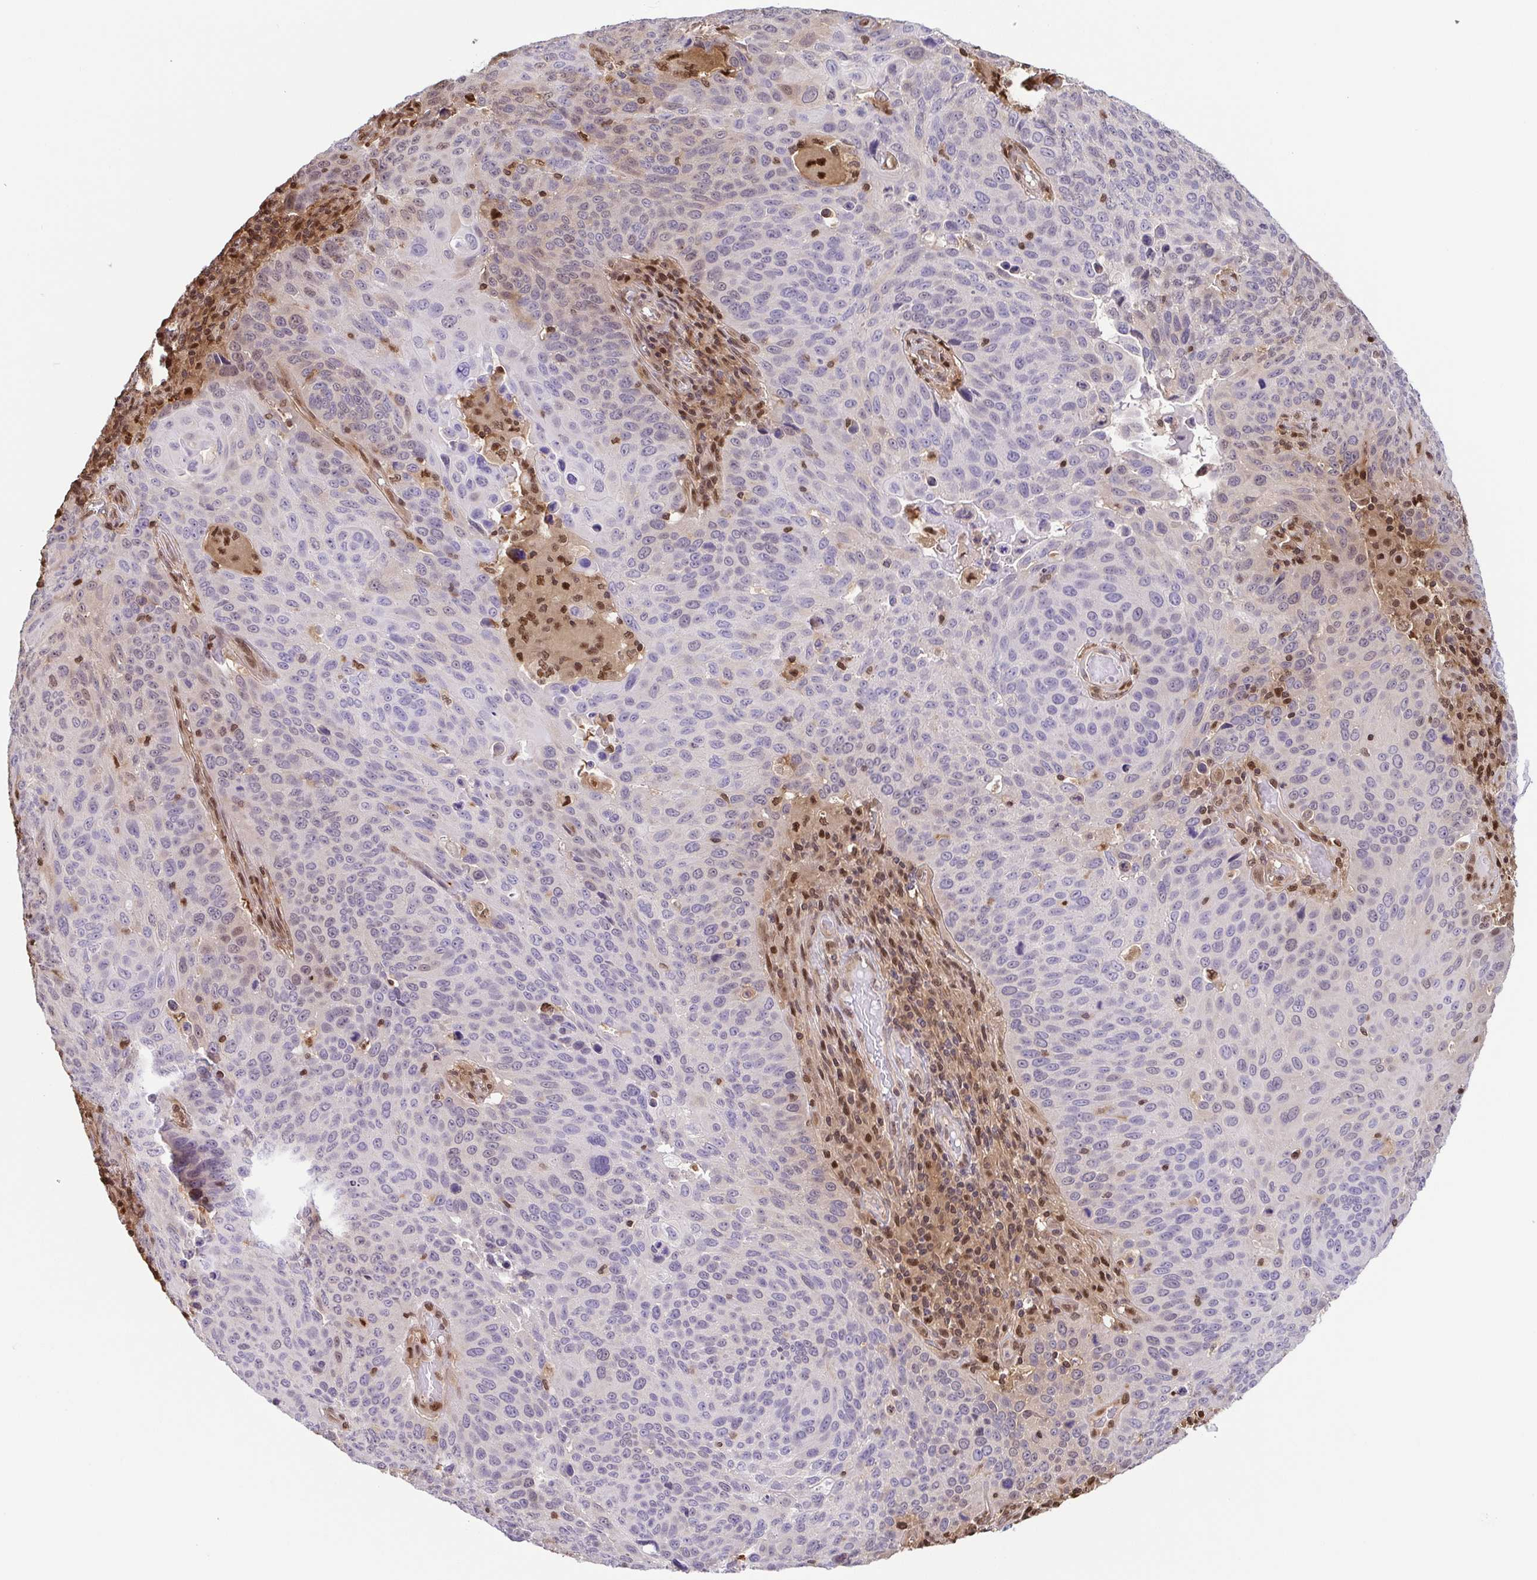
{"staining": {"intensity": "negative", "quantity": "none", "location": "none"}, "tissue": "lung cancer", "cell_type": "Tumor cells", "image_type": "cancer", "snomed": [{"axis": "morphology", "description": "Squamous cell carcinoma, NOS"}, {"axis": "topography", "description": "Lung"}], "caption": "This is a image of immunohistochemistry staining of squamous cell carcinoma (lung), which shows no staining in tumor cells.", "gene": "PSMB9", "patient": {"sex": "male", "age": 68}}